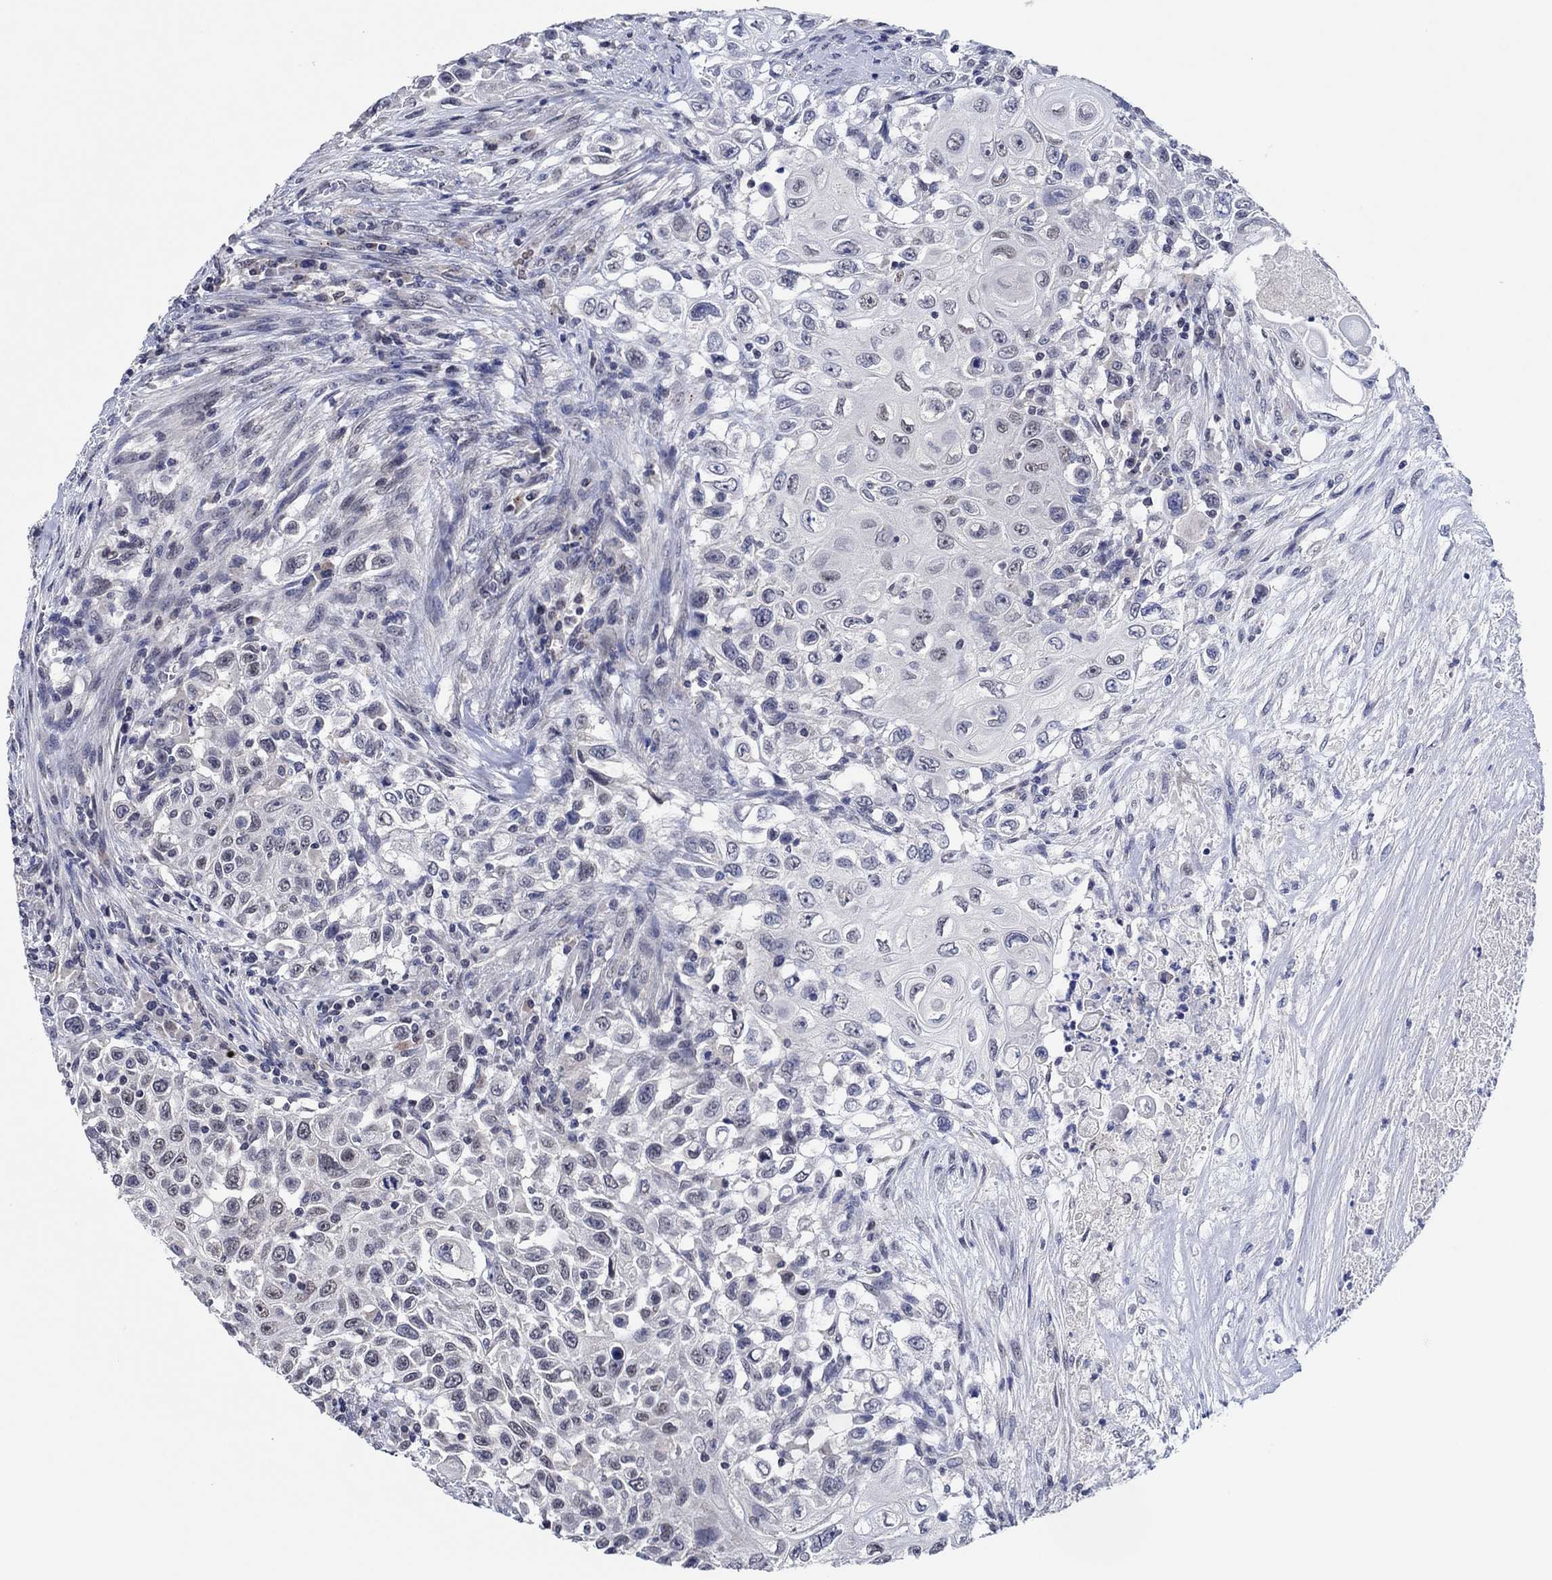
{"staining": {"intensity": "negative", "quantity": "none", "location": "none"}, "tissue": "urothelial cancer", "cell_type": "Tumor cells", "image_type": "cancer", "snomed": [{"axis": "morphology", "description": "Urothelial carcinoma, High grade"}, {"axis": "topography", "description": "Urinary bladder"}], "caption": "Immunohistochemistry (IHC) of urothelial cancer reveals no positivity in tumor cells. (DAB immunohistochemistry (IHC) visualized using brightfield microscopy, high magnification).", "gene": "PRRT3", "patient": {"sex": "female", "age": 56}}